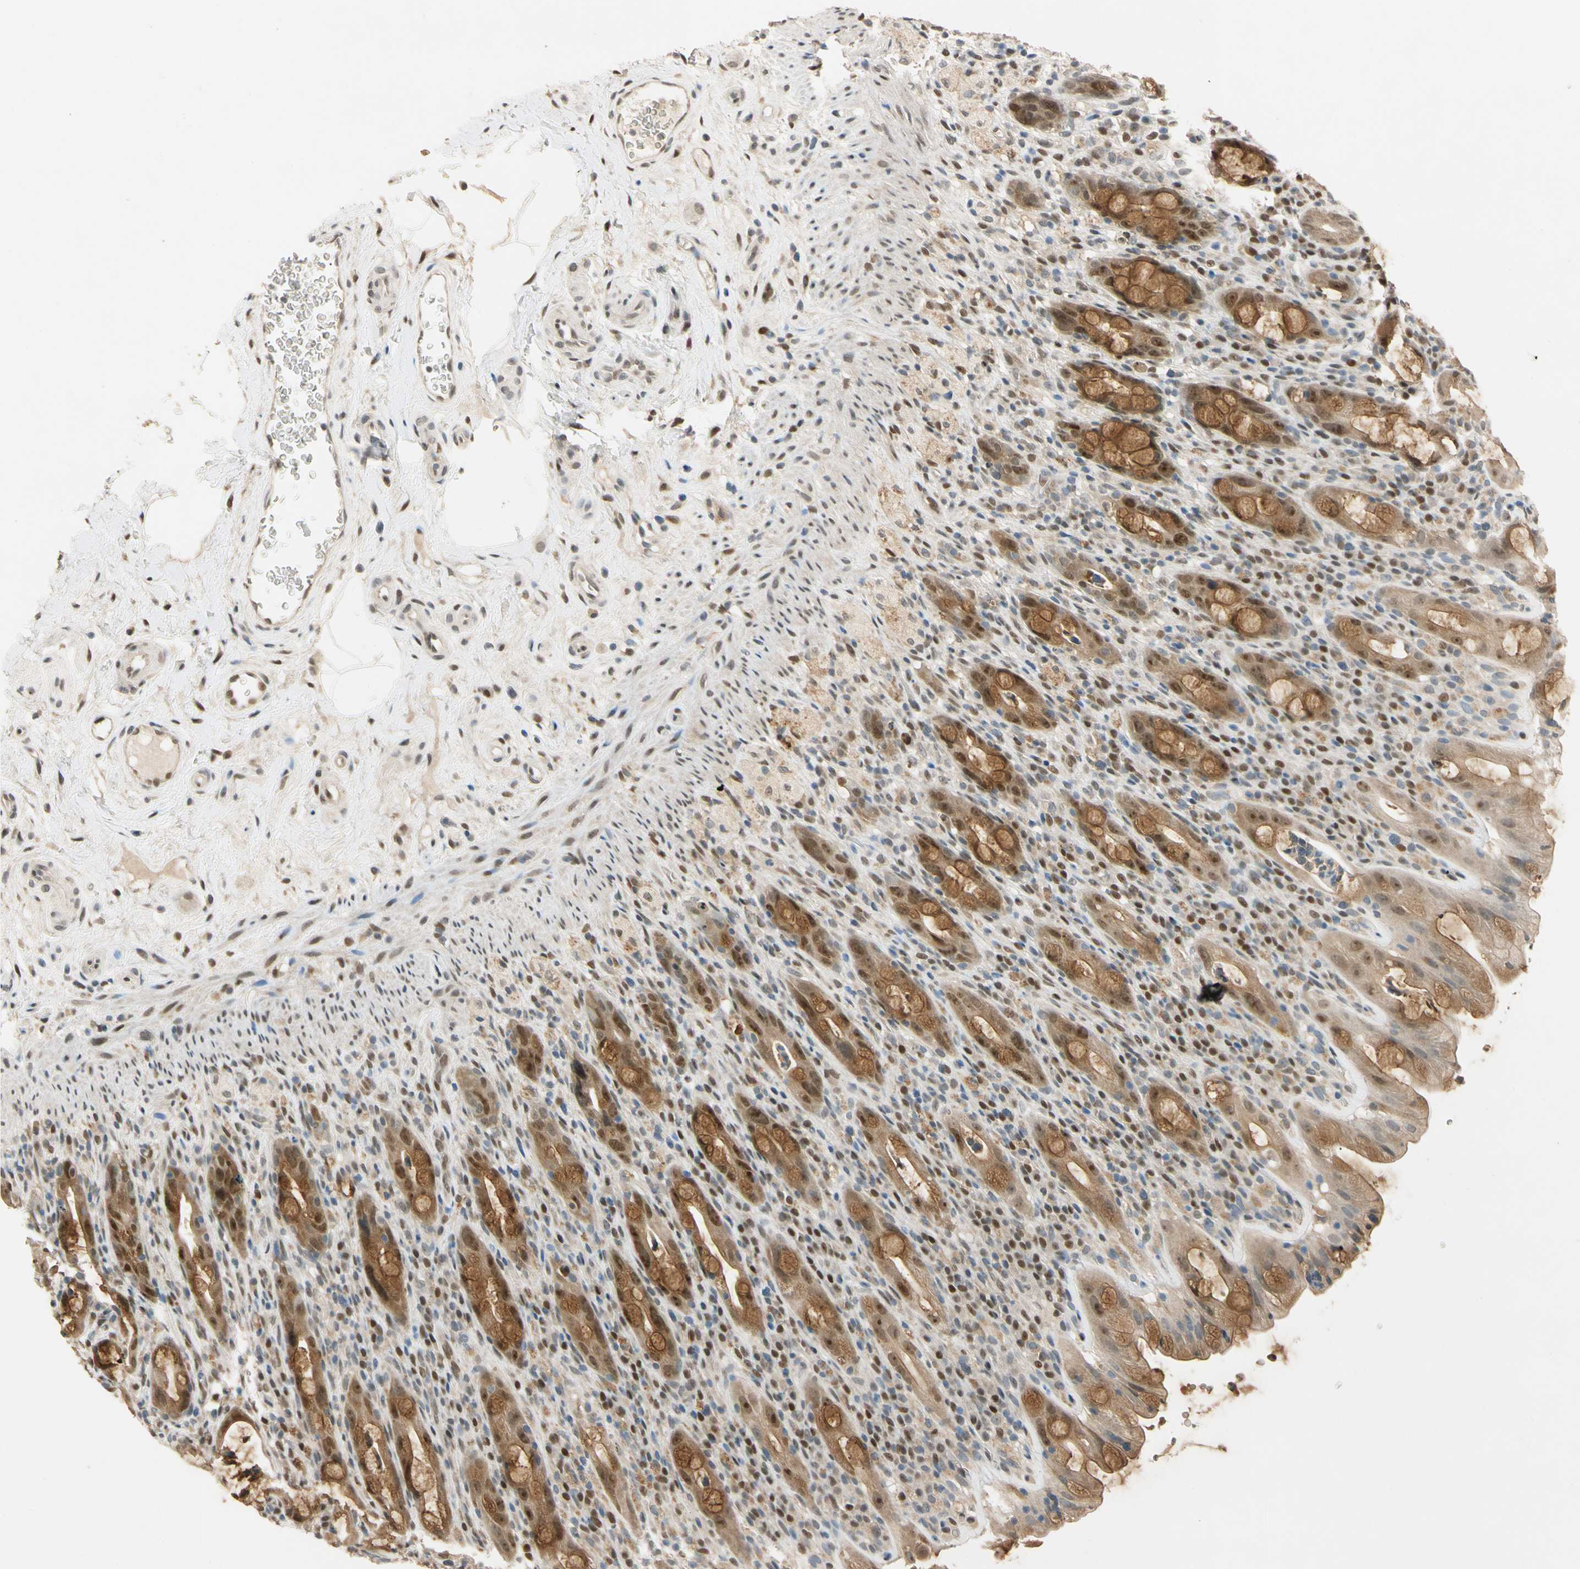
{"staining": {"intensity": "strong", "quantity": ">75%", "location": "cytoplasmic/membranous,nuclear"}, "tissue": "rectum", "cell_type": "Glandular cells", "image_type": "normal", "snomed": [{"axis": "morphology", "description": "Normal tissue, NOS"}, {"axis": "topography", "description": "Rectum"}], "caption": "This is an image of immunohistochemistry staining of benign rectum, which shows strong expression in the cytoplasmic/membranous,nuclear of glandular cells.", "gene": "RIOX2", "patient": {"sex": "male", "age": 44}}